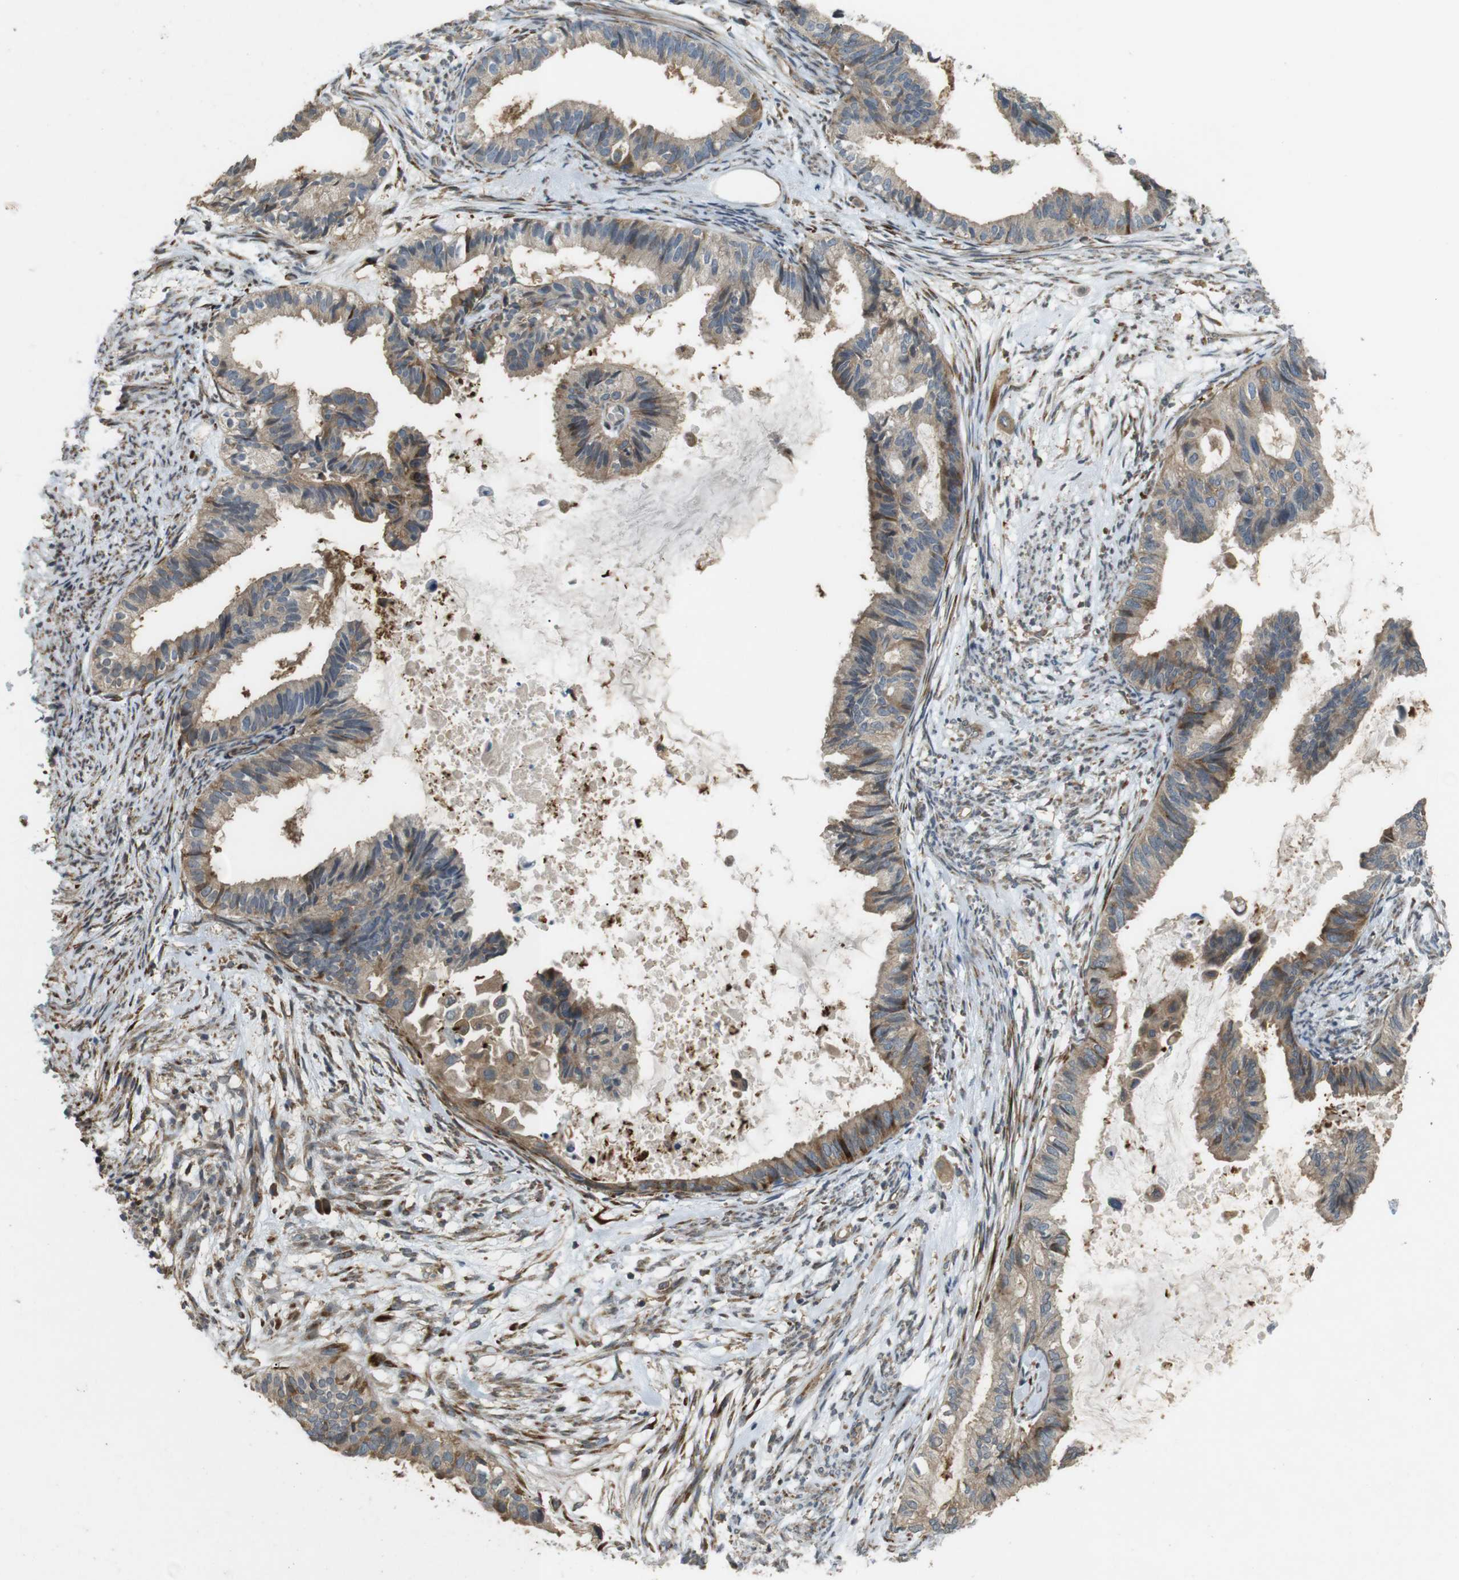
{"staining": {"intensity": "weak", "quantity": ">75%", "location": "cytoplasmic/membranous"}, "tissue": "cervical cancer", "cell_type": "Tumor cells", "image_type": "cancer", "snomed": [{"axis": "morphology", "description": "Normal tissue, NOS"}, {"axis": "morphology", "description": "Adenocarcinoma, NOS"}, {"axis": "topography", "description": "Cervix"}, {"axis": "topography", "description": "Endometrium"}], "caption": "High-power microscopy captured an IHC histopathology image of cervical adenocarcinoma, revealing weak cytoplasmic/membranous staining in approximately >75% of tumor cells.", "gene": "ARHGAP24", "patient": {"sex": "female", "age": 86}}